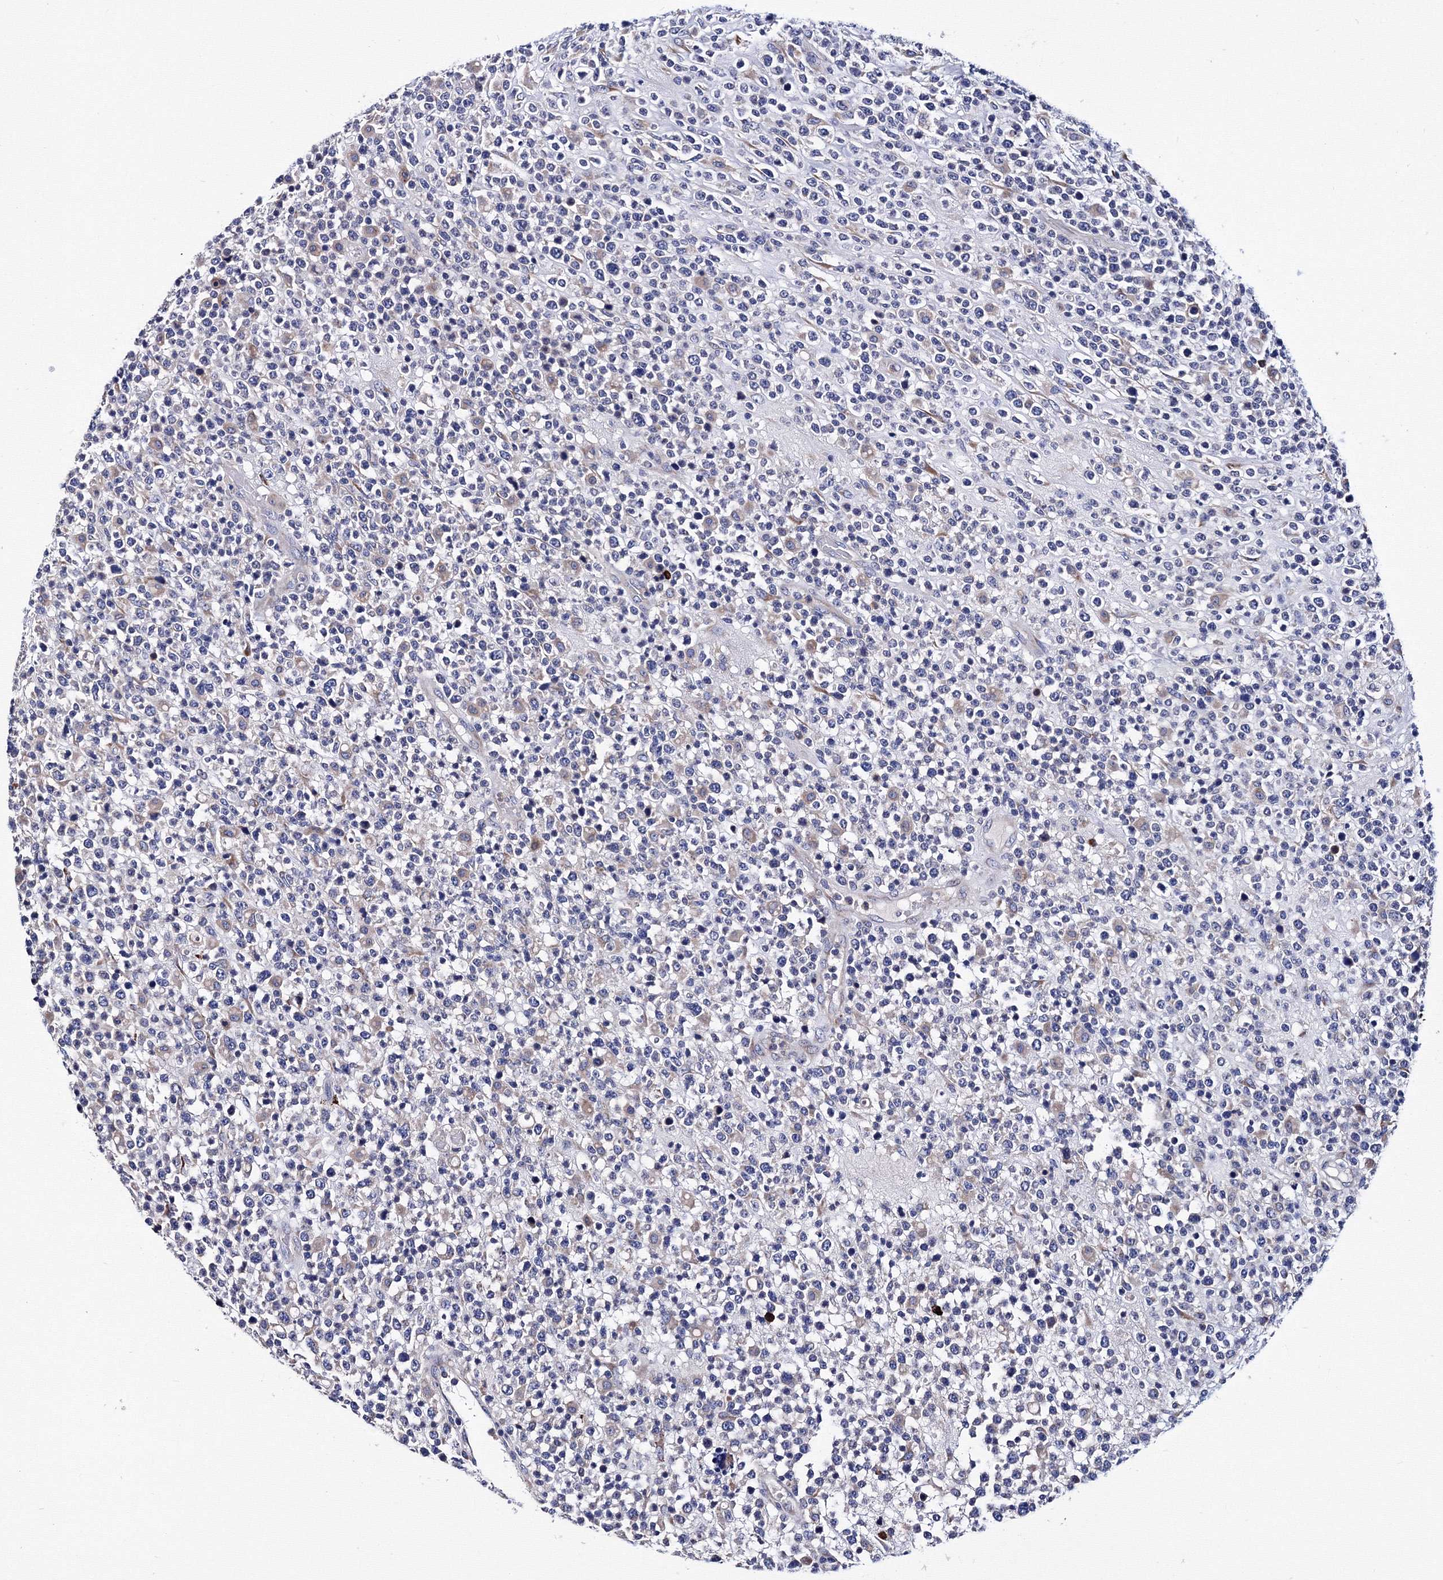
{"staining": {"intensity": "negative", "quantity": "none", "location": "none"}, "tissue": "lymphoma", "cell_type": "Tumor cells", "image_type": "cancer", "snomed": [{"axis": "morphology", "description": "Malignant lymphoma, non-Hodgkin's type, High grade"}, {"axis": "topography", "description": "Colon"}], "caption": "This photomicrograph is of high-grade malignant lymphoma, non-Hodgkin's type stained with immunohistochemistry (IHC) to label a protein in brown with the nuclei are counter-stained blue. There is no expression in tumor cells.", "gene": "TRPM2", "patient": {"sex": "female", "age": 53}}